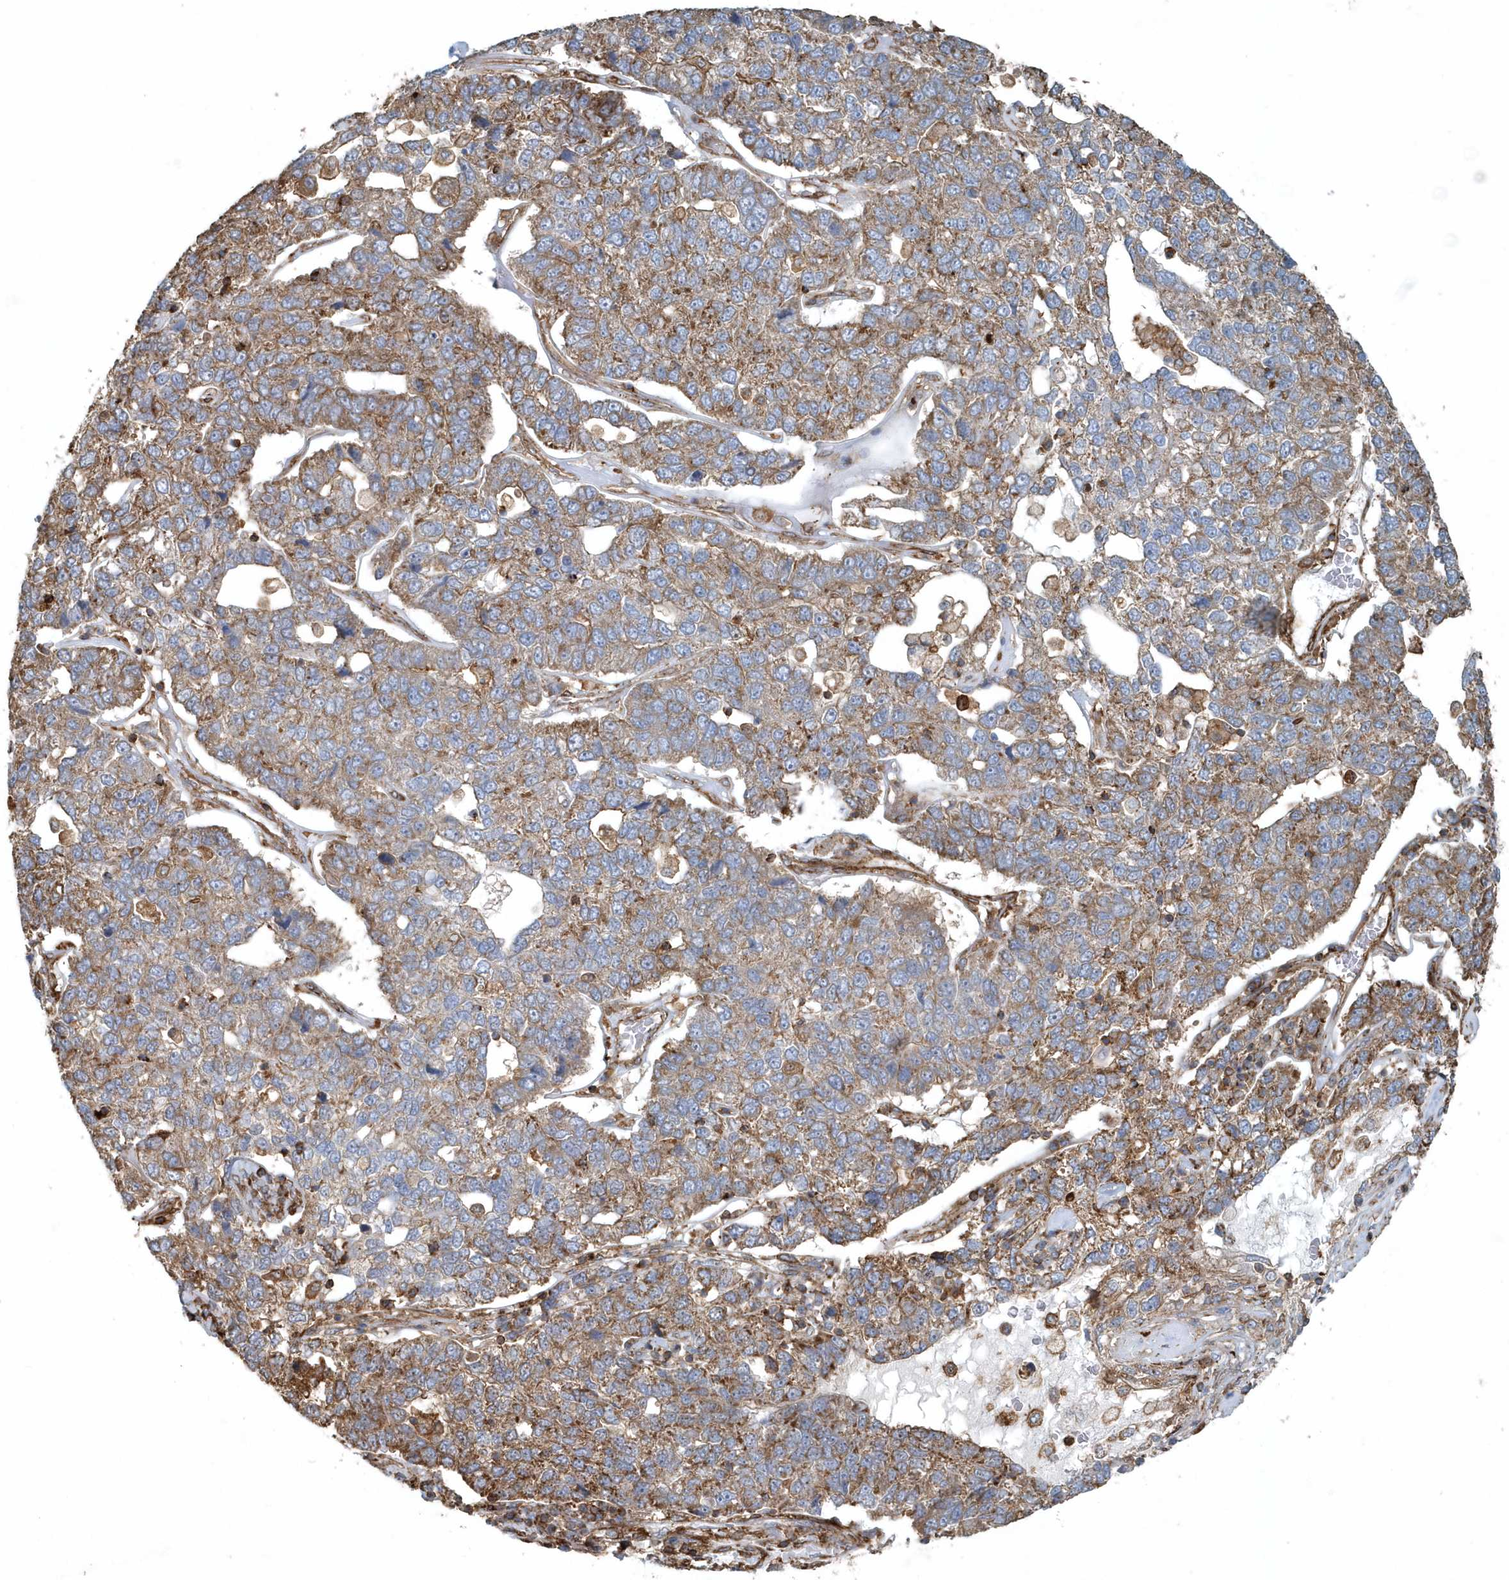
{"staining": {"intensity": "moderate", "quantity": ">75%", "location": "cytoplasmic/membranous"}, "tissue": "pancreatic cancer", "cell_type": "Tumor cells", "image_type": "cancer", "snomed": [{"axis": "morphology", "description": "Adenocarcinoma, NOS"}, {"axis": "topography", "description": "Pancreas"}], "caption": "Immunohistochemical staining of human pancreatic cancer exhibits medium levels of moderate cytoplasmic/membranous expression in about >75% of tumor cells. Nuclei are stained in blue.", "gene": "MMUT", "patient": {"sex": "female", "age": 61}}